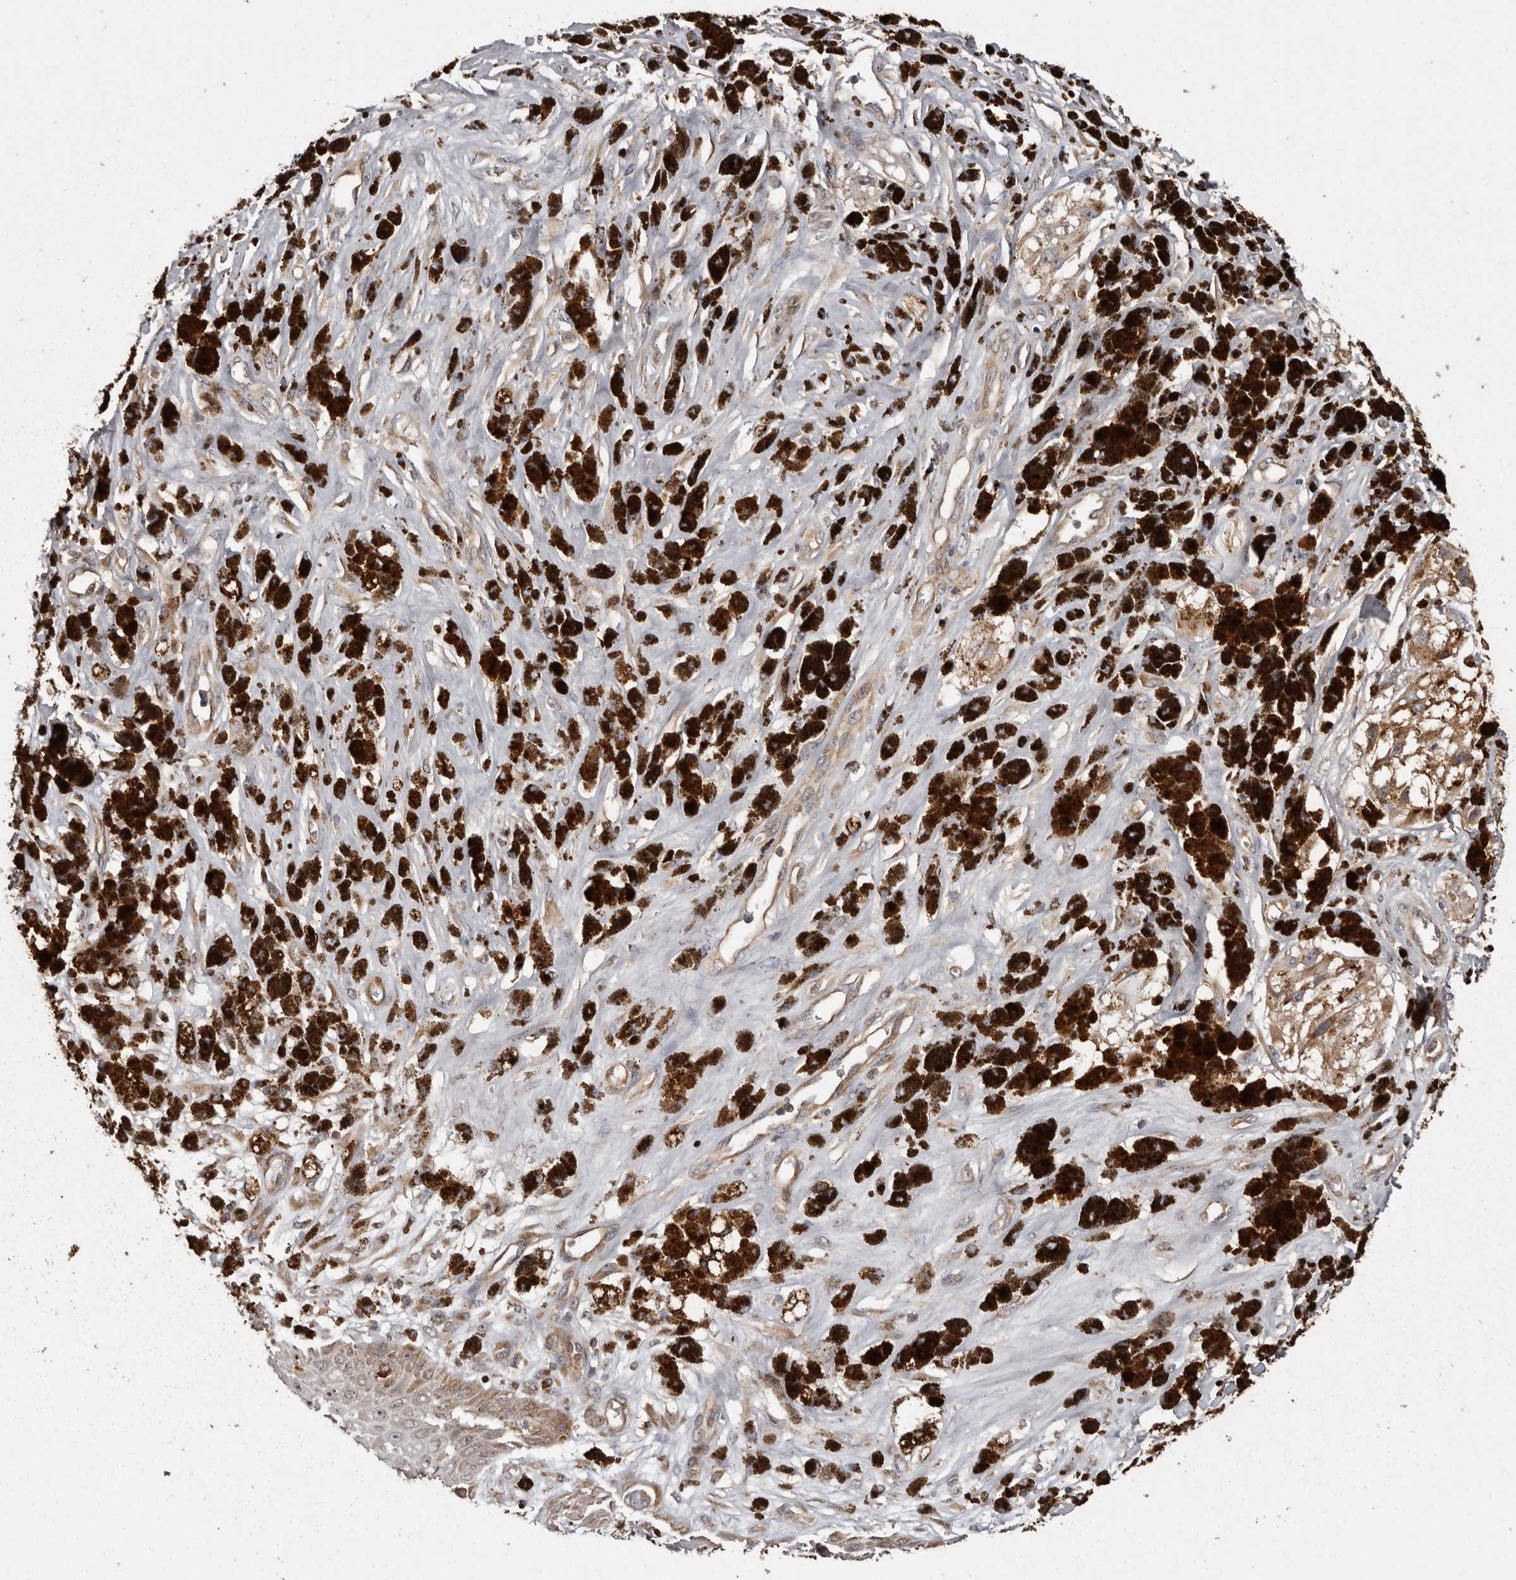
{"staining": {"intensity": "moderate", "quantity": ">75%", "location": "cytoplasmic/membranous"}, "tissue": "melanoma", "cell_type": "Tumor cells", "image_type": "cancer", "snomed": [{"axis": "morphology", "description": "Malignant melanoma, NOS"}, {"axis": "topography", "description": "Skin"}], "caption": "Malignant melanoma was stained to show a protein in brown. There is medium levels of moderate cytoplasmic/membranous positivity in approximately >75% of tumor cells.", "gene": "DARS1", "patient": {"sex": "male", "age": 88}}